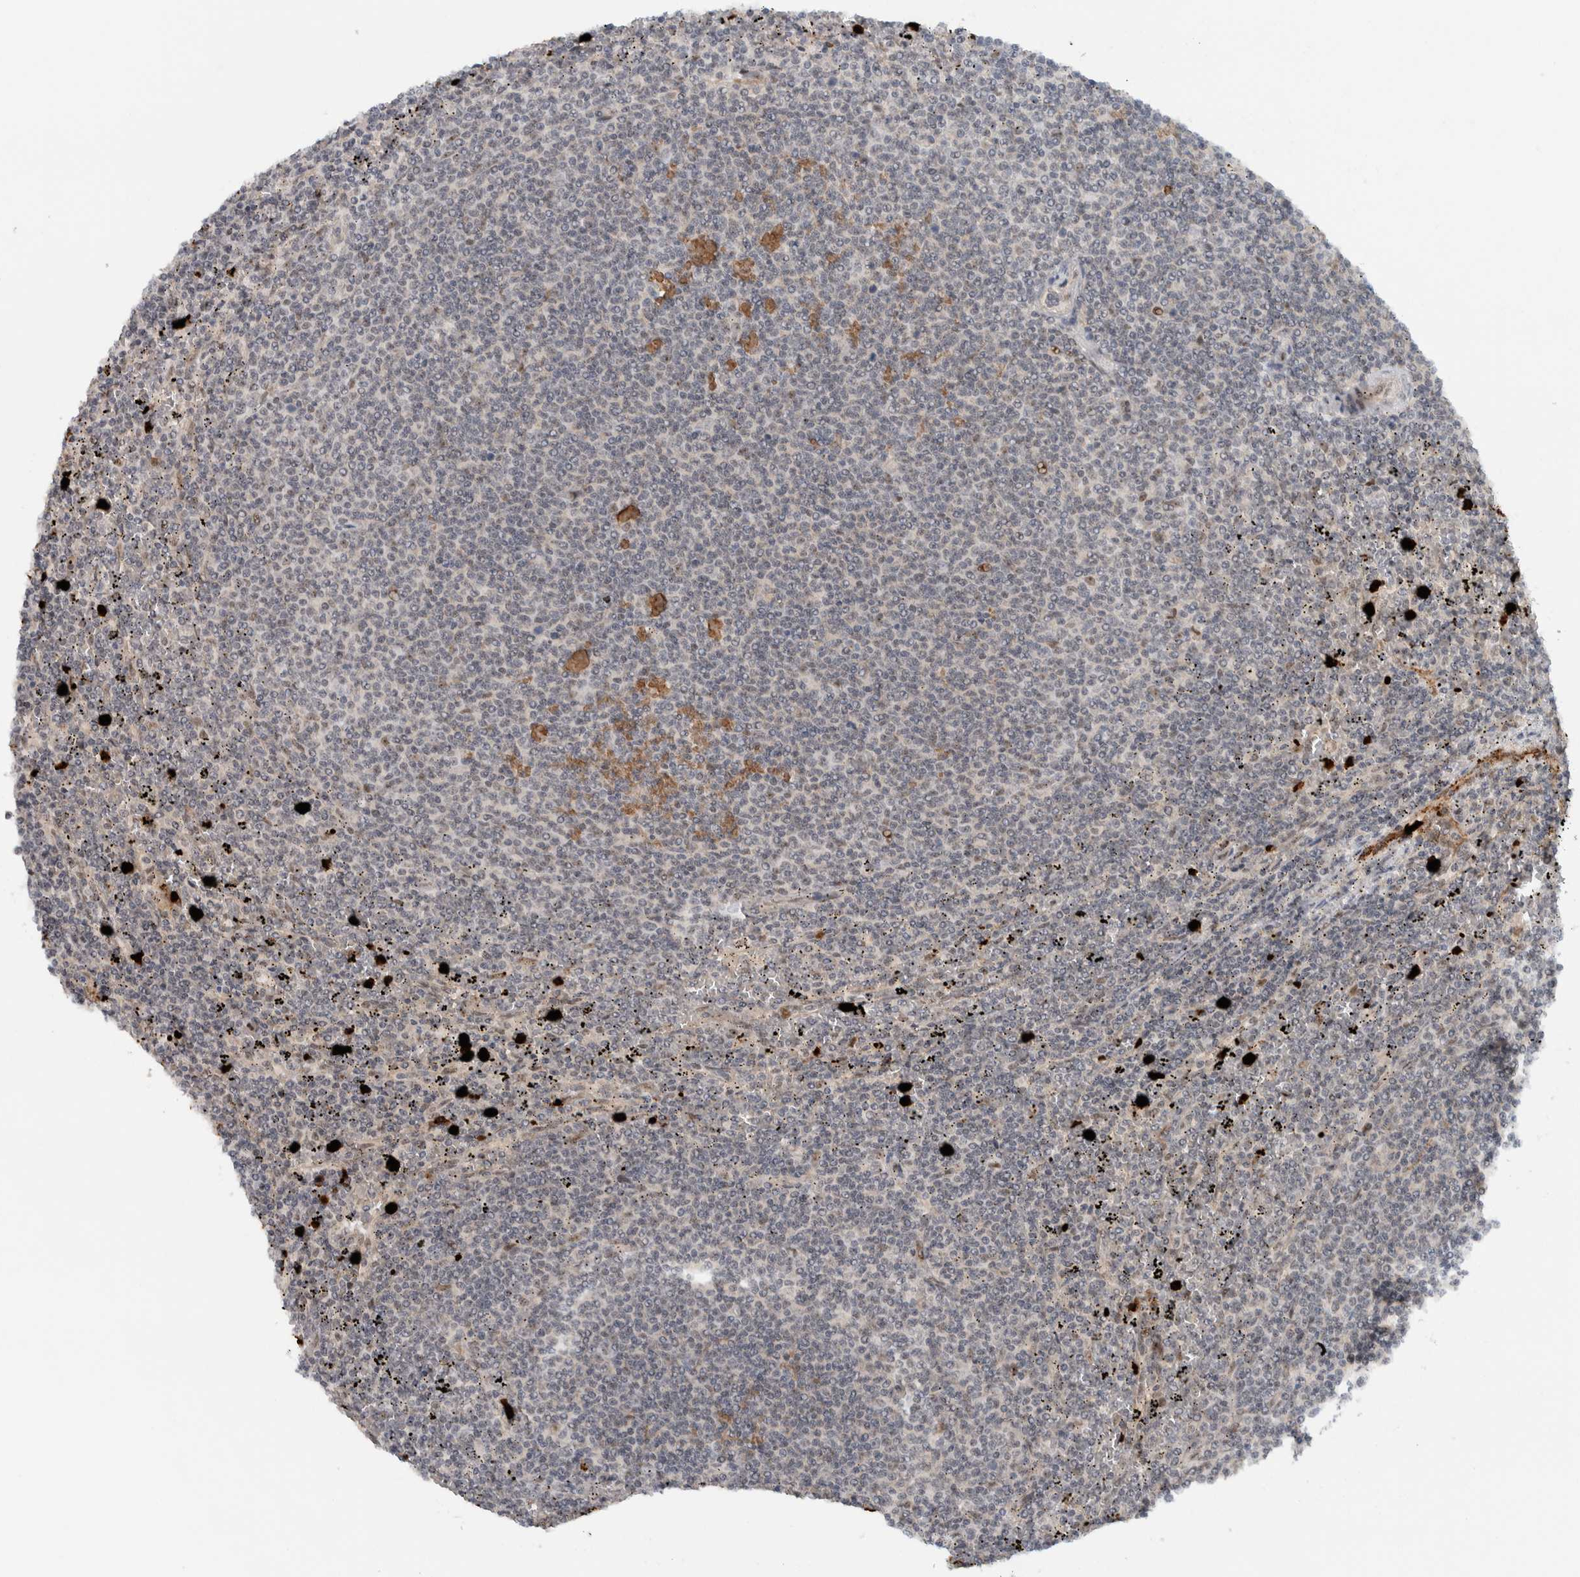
{"staining": {"intensity": "negative", "quantity": "none", "location": "none"}, "tissue": "lymphoma", "cell_type": "Tumor cells", "image_type": "cancer", "snomed": [{"axis": "morphology", "description": "Malignant lymphoma, non-Hodgkin's type, Low grade"}, {"axis": "topography", "description": "Spleen"}], "caption": "Immunohistochemical staining of human malignant lymphoma, non-Hodgkin's type (low-grade) demonstrates no significant expression in tumor cells.", "gene": "ZFP91", "patient": {"sex": "female", "age": 50}}